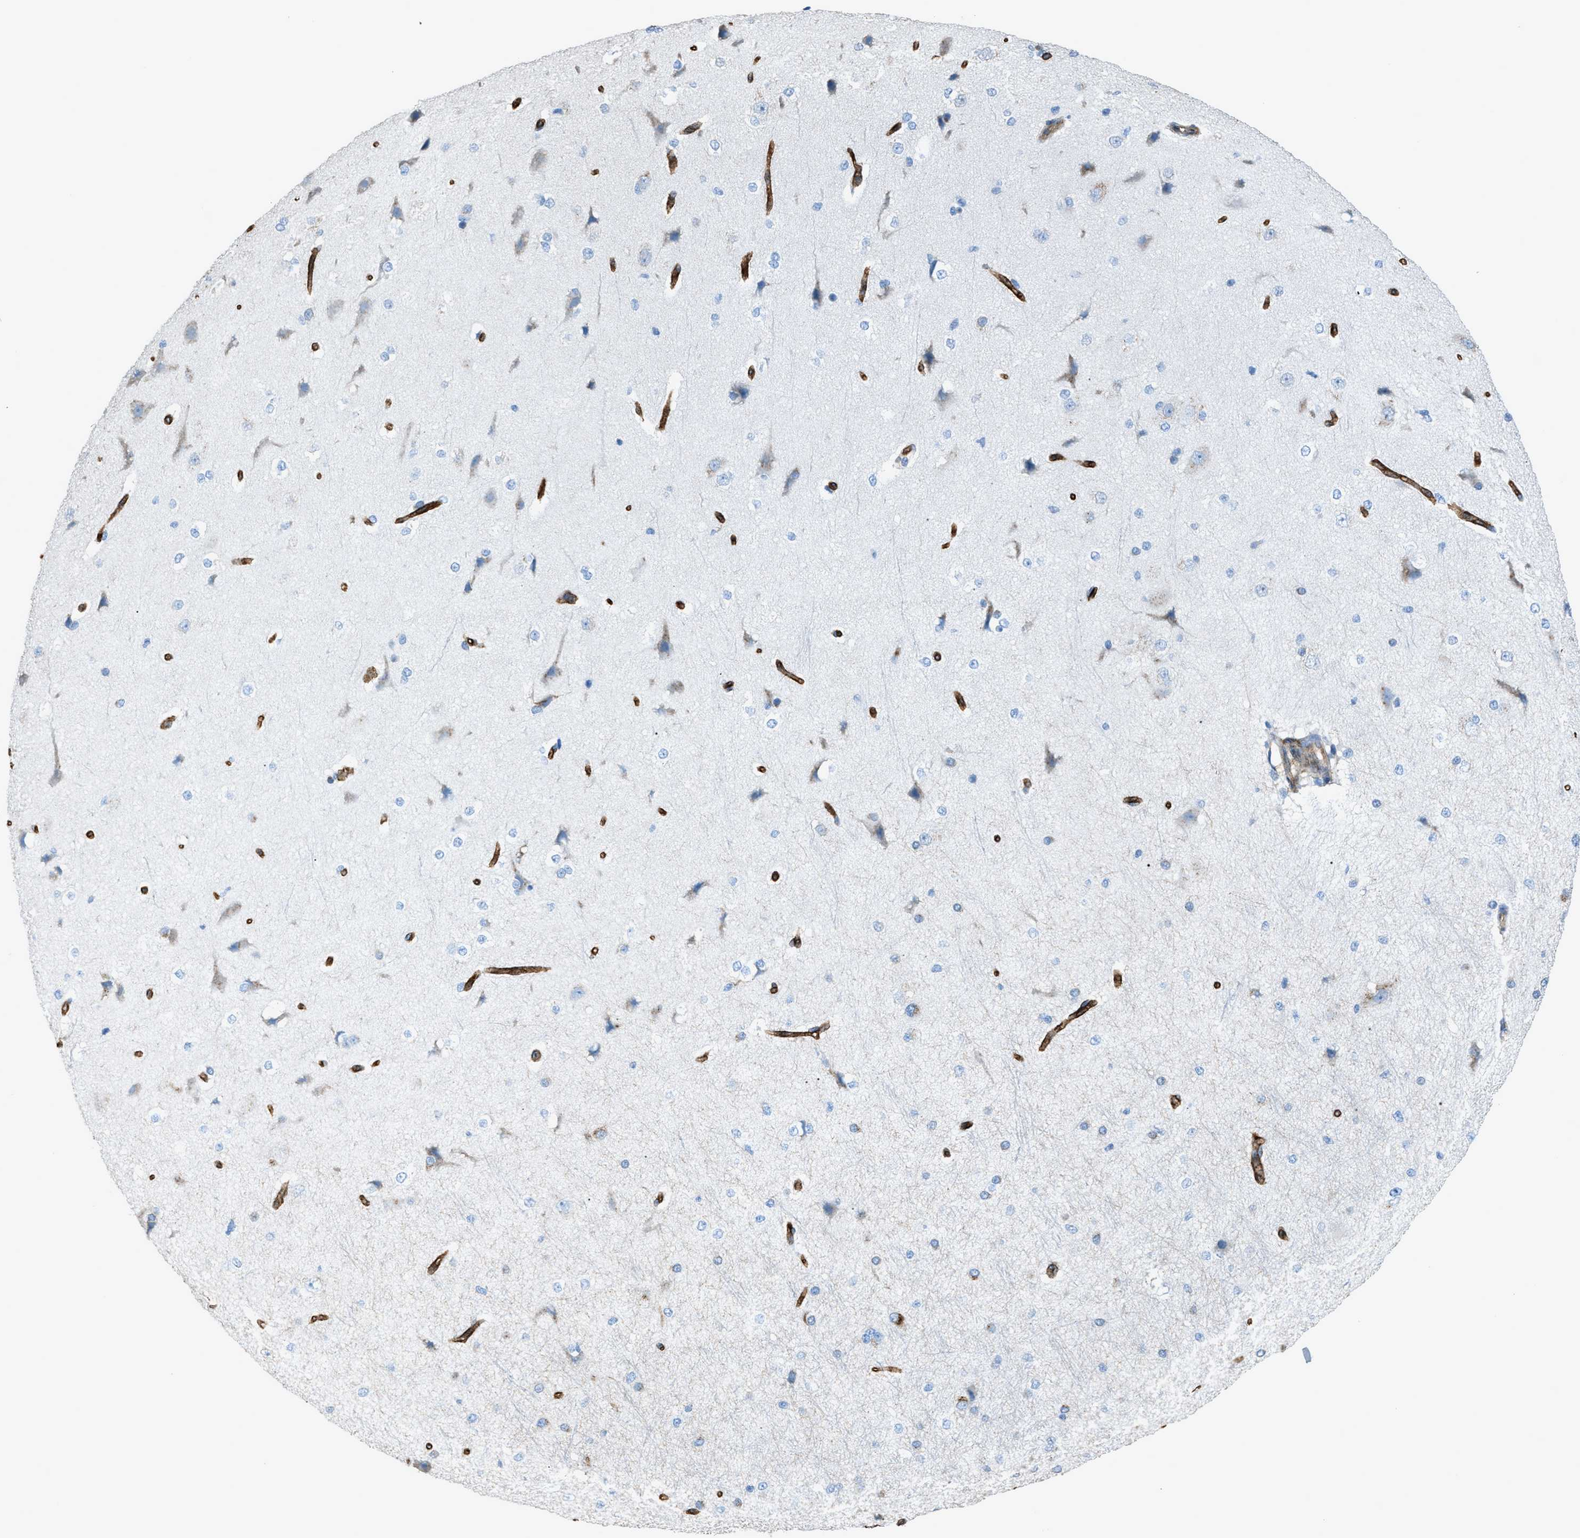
{"staining": {"intensity": "strong", "quantity": ">75%", "location": "cytoplasmic/membranous"}, "tissue": "cerebral cortex", "cell_type": "Endothelial cells", "image_type": "normal", "snomed": [{"axis": "morphology", "description": "Normal tissue, NOS"}, {"axis": "morphology", "description": "Developmental malformation"}, {"axis": "topography", "description": "Cerebral cortex"}], "caption": "Endothelial cells show high levels of strong cytoplasmic/membranous staining in approximately >75% of cells in normal cerebral cortex.", "gene": "SLC22A15", "patient": {"sex": "female", "age": 30}}